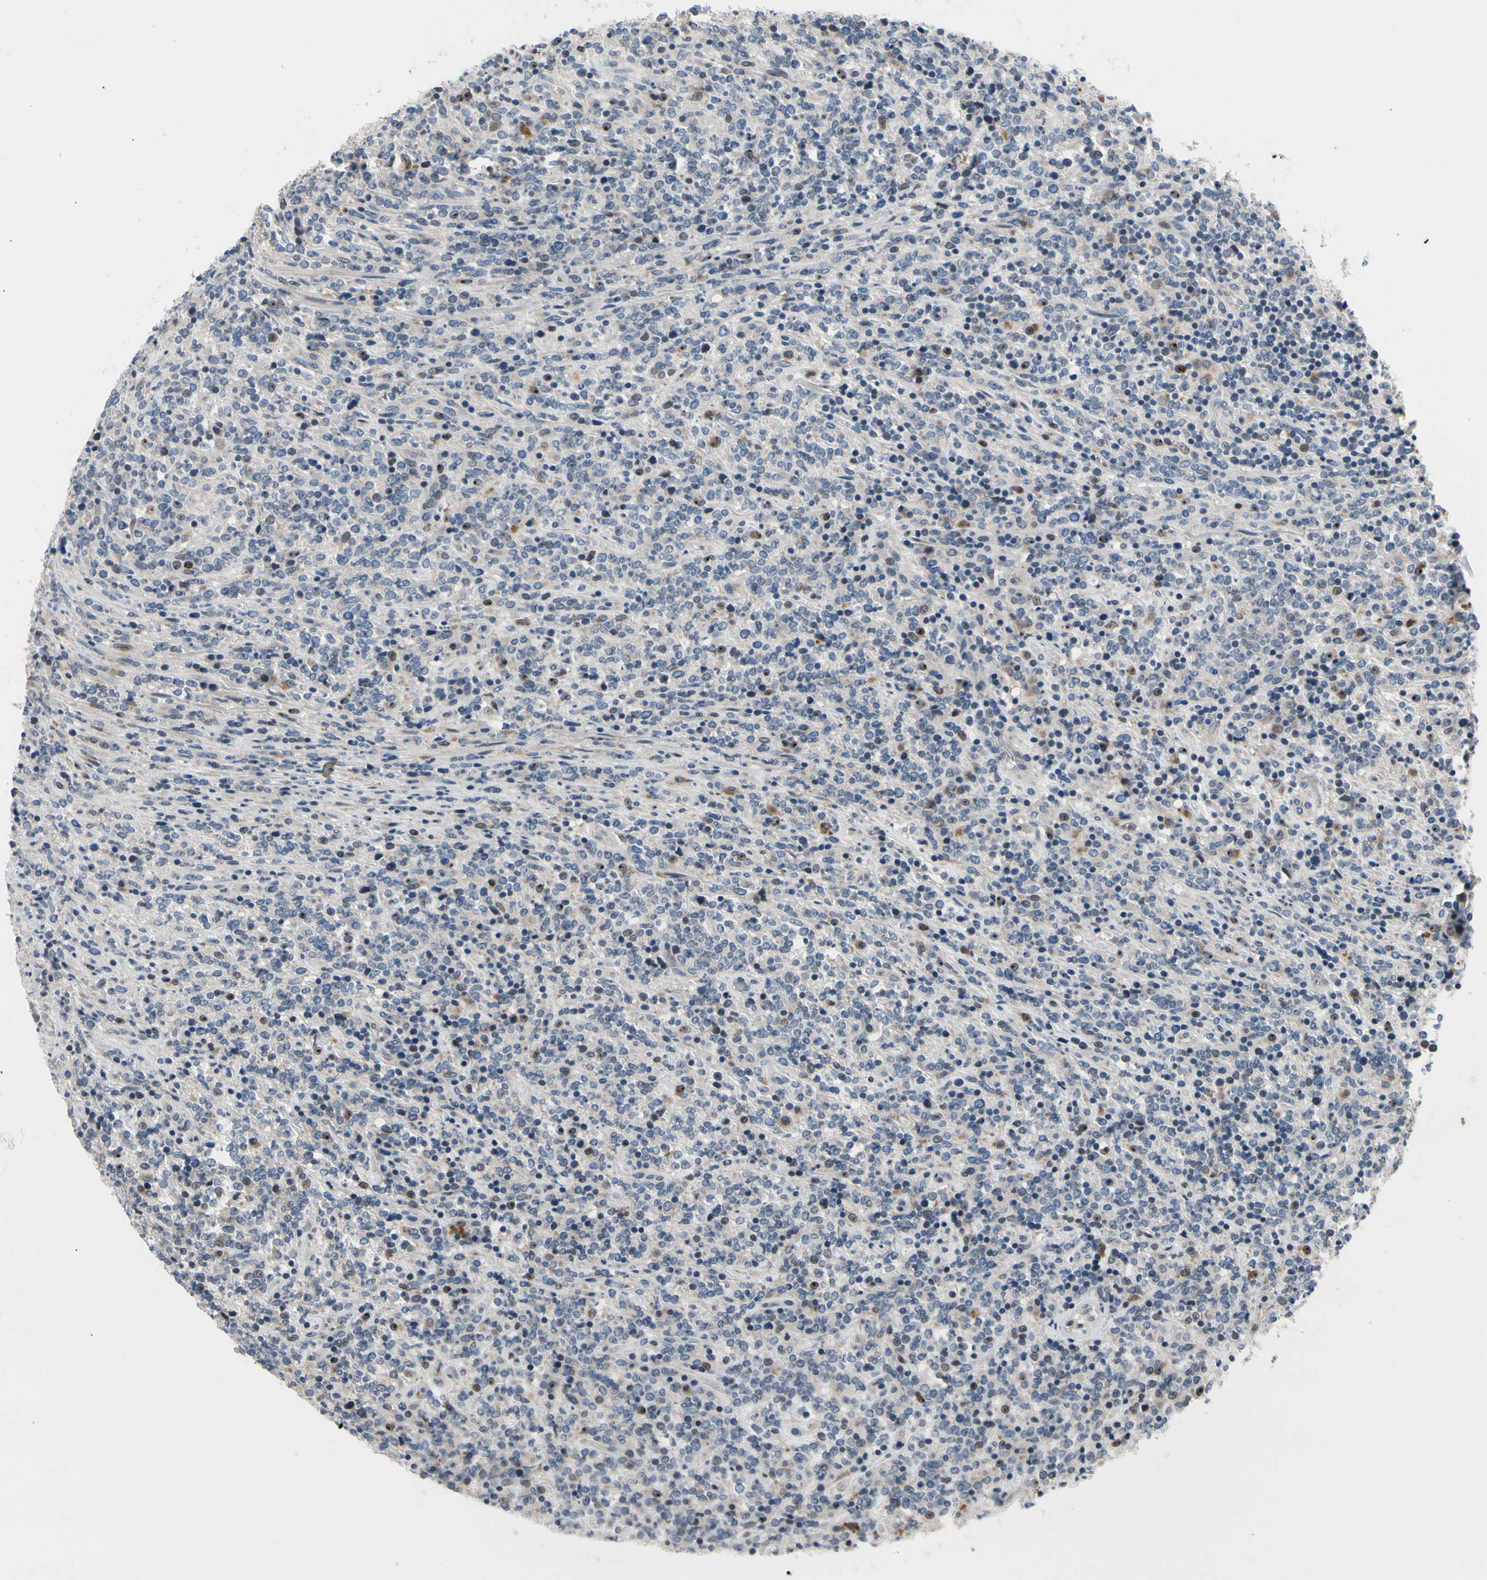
{"staining": {"intensity": "negative", "quantity": "none", "location": "none"}, "tissue": "lymphoma", "cell_type": "Tumor cells", "image_type": "cancer", "snomed": [{"axis": "morphology", "description": "Malignant lymphoma, non-Hodgkin's type, High grade"}, {"axis": "topography", "description": "Soft tissue"}], "caption": "An immunohistochemistry (IHC) micrograph of lymphoma is shown. There is no staining in tumor cells of lymphoma. (Immunohistochemistry, brightfield microscopy, high magnification).", "gene": "NFASC", "patient": {"sex": "male", "age": 18}}